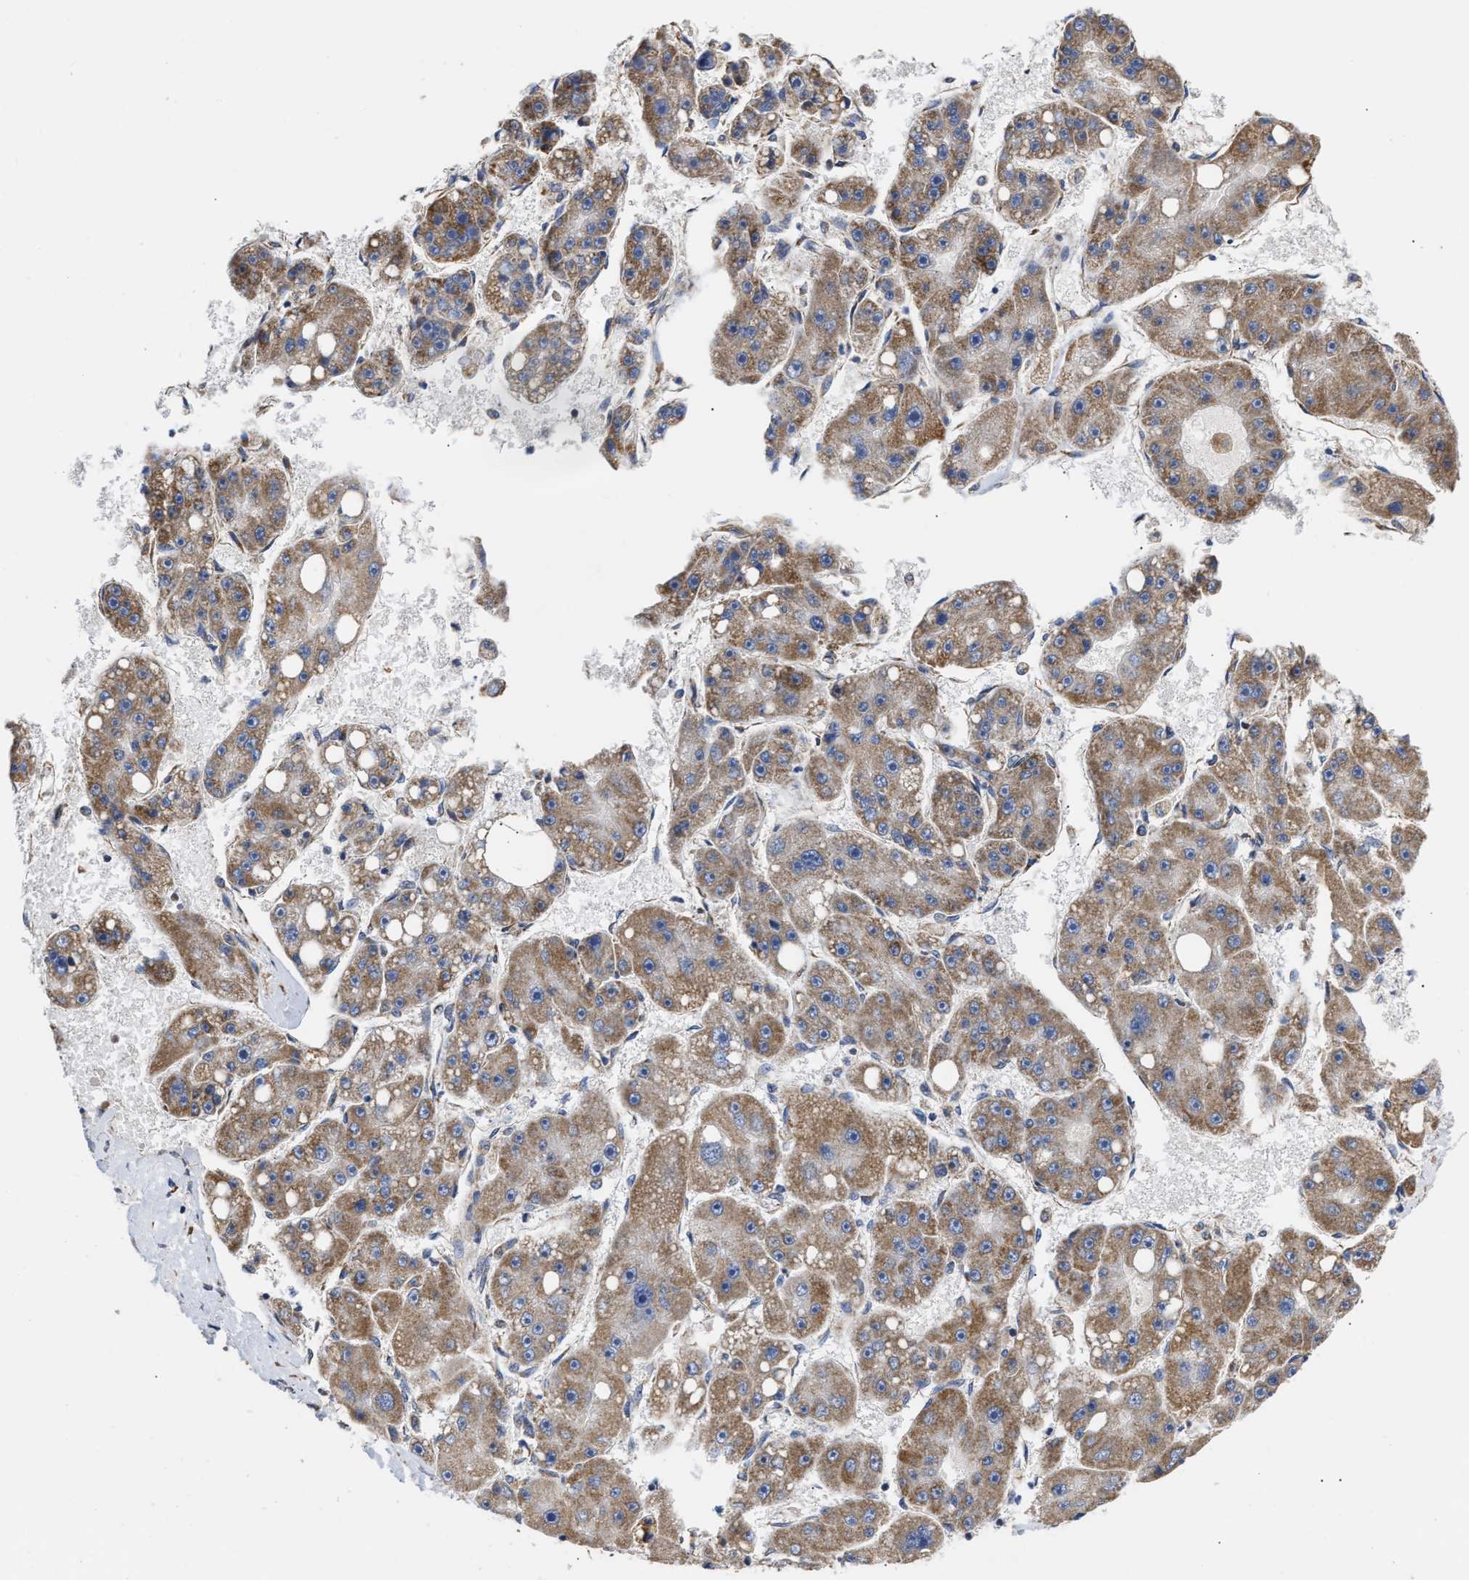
{"staining": {"intensity": "moderate", "quantity": ">75%", "location": "cytoplasmic/membranous"}, "tissue": "liver cancer", "cell_type": "Tumor cells", "image_type": "cancer", "snomed": [{"axis": "morphology", "description": "Carcinoma, Hepatocellular, NOS"}, {"axis": "topography", "description": "Liver"}], "caption": "Immunohistochemical staining of human liver cancer (hepatocellular carcinoma) reveals medium levels of moderate cytoplasmic/membranous protein staining in about >75% of tumor cells.", "gene": "MALSU1", "patient": {"sex": "female", "age": 61}}